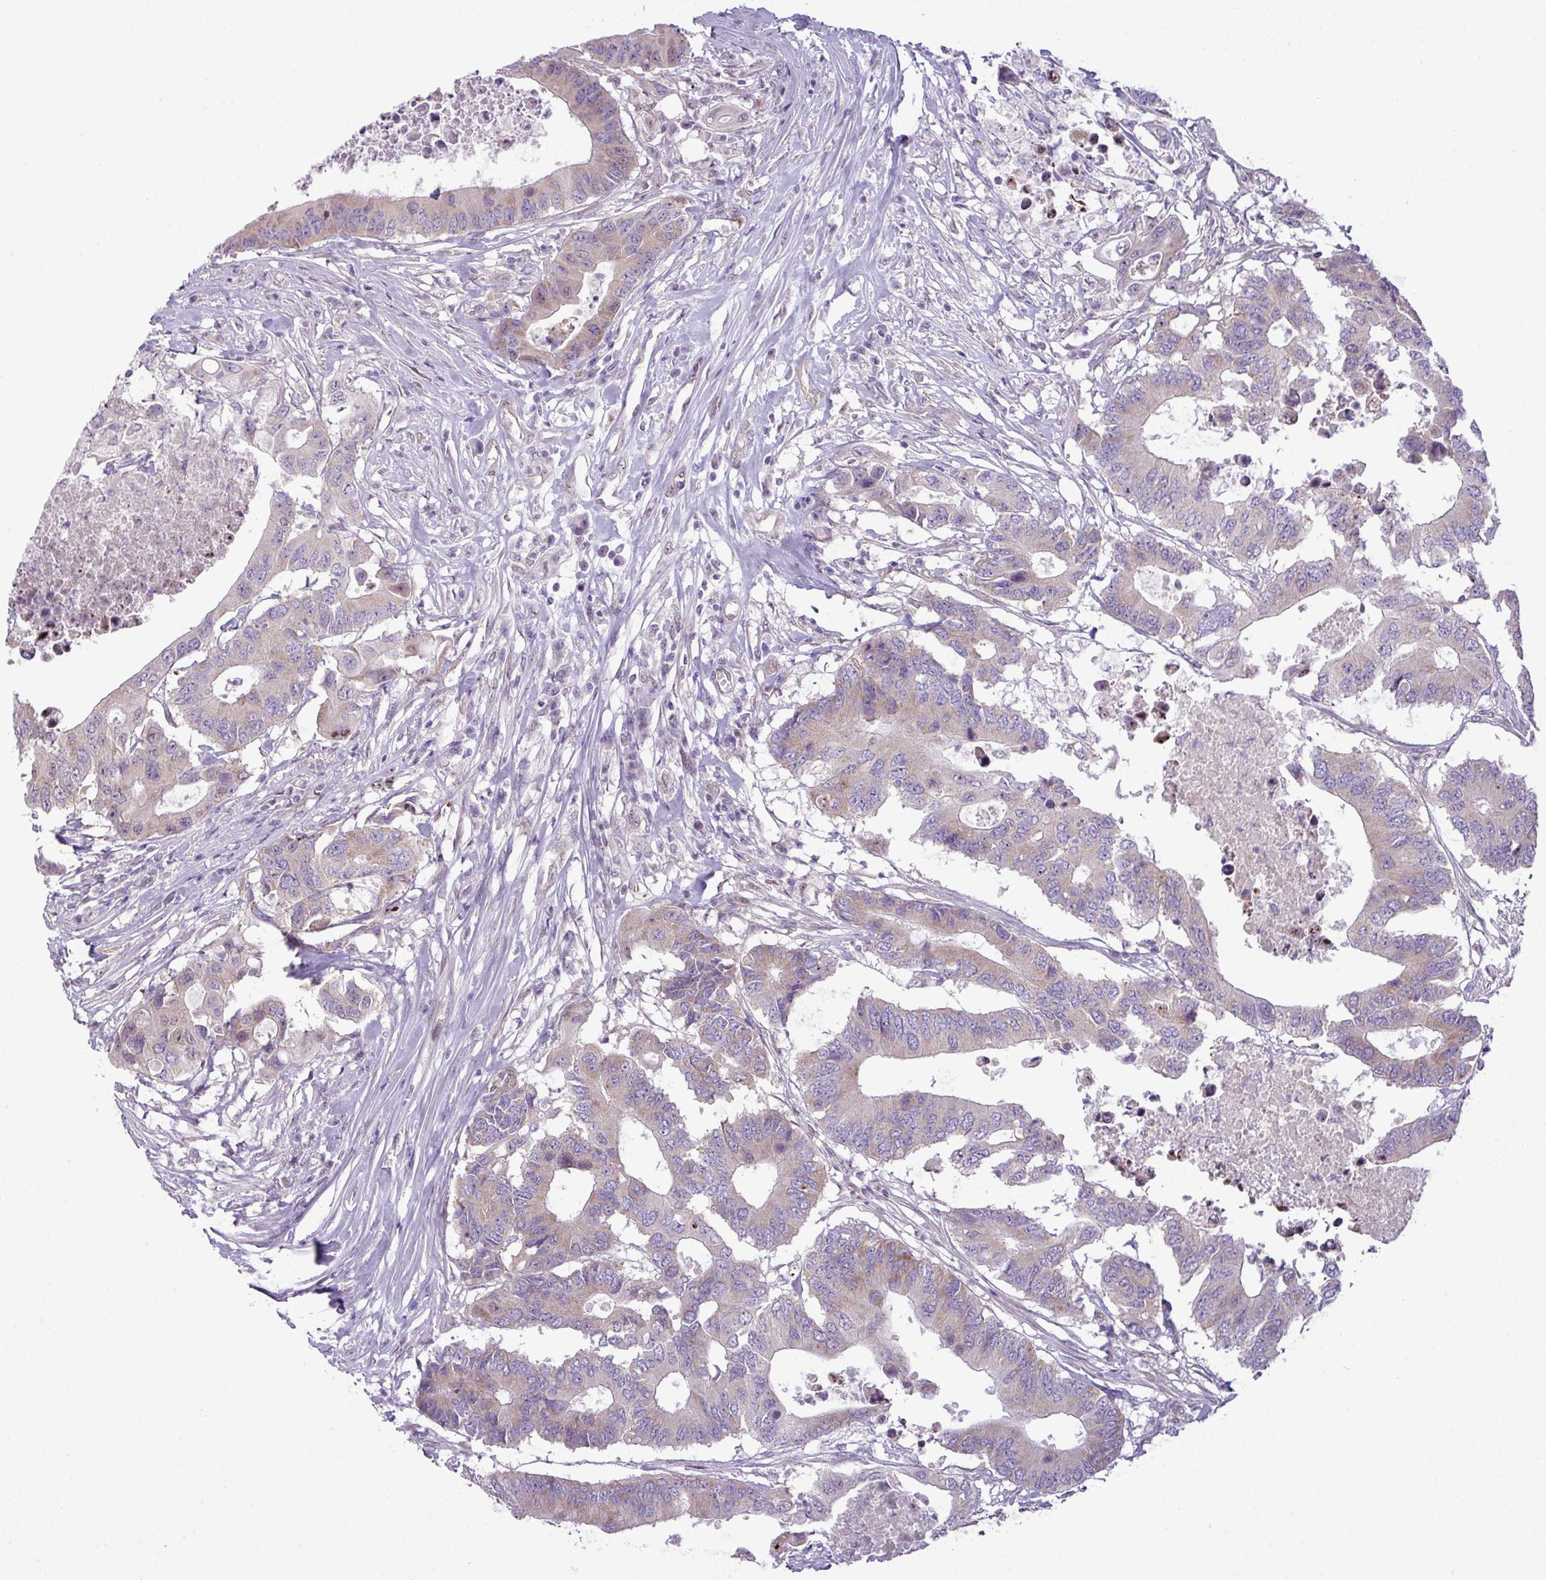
{"staining": {"intensity": "weak", "quantity": "25%-75%", "location": "cytoplasmic/membranous"}, "tissue": "colorectal cancer", "cell_type": "Tumor cells", "image_type": "cancer", "snomed": [{"axis": "morphology", "description": "Adenocarcinoma, NOS"}, {"axis": "topography", "description": "Colon"}], "caption": "The photomicrograph reveals staining of colorectal adenocarcinoma, revealing weak cytoplasmic/membranous protein positivity (brown color) within tumor cells.", "gene": "MAK16", "patient": {"sex": "male", "age": 71}}